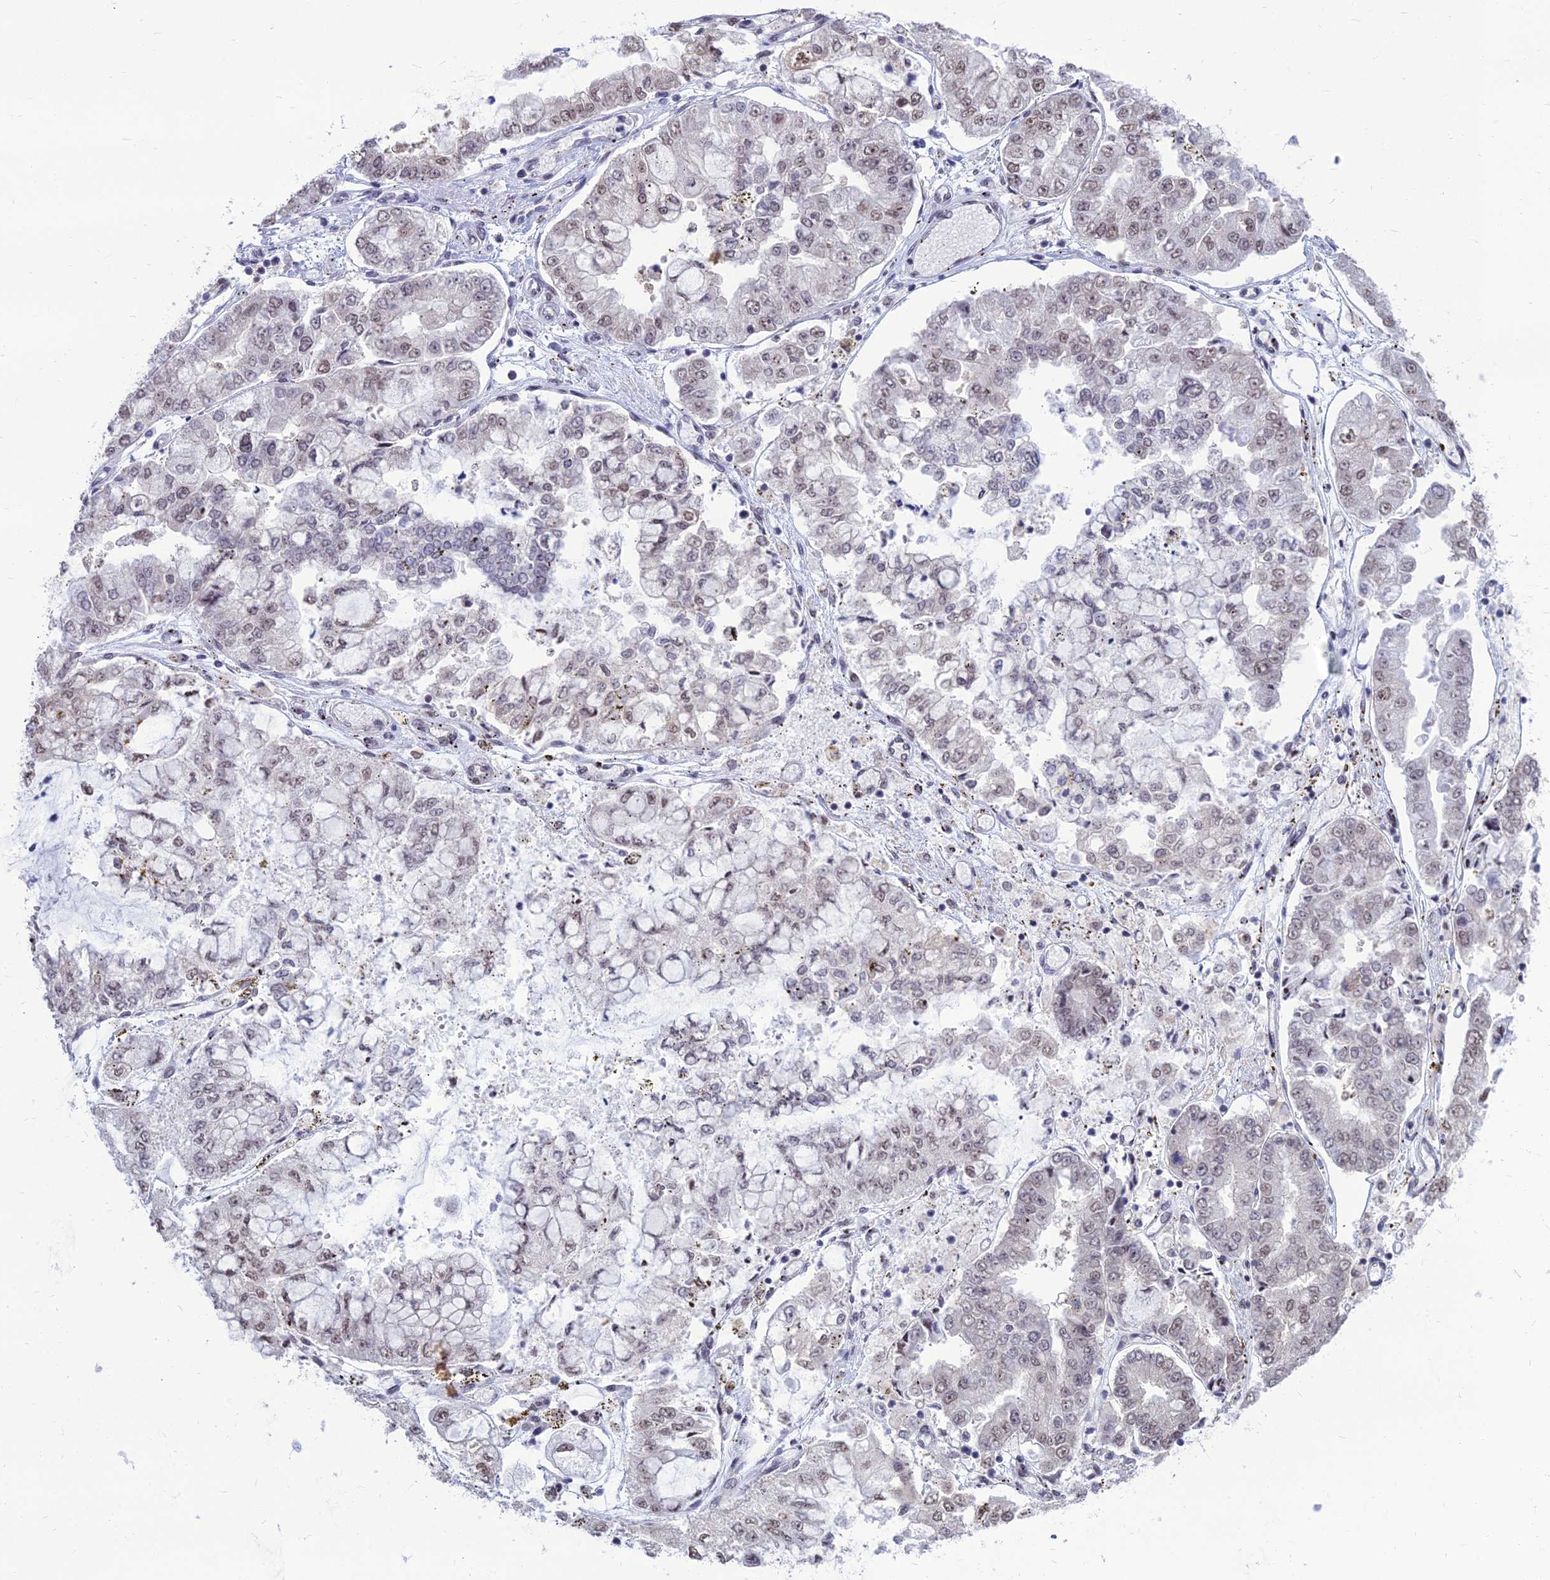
{"staining": {"intensity": "weak", "quantity": "25%-75%", "location": "nuclear"}, "tissue": "stomach cancer", "cell_type": "Tumor cells", "image_type": "cancer", "snomed": [{"axis": "morphology", "description": "Adenocarcinoma, NOS"}, {"axis": "topography", "description": "Stomach"}], "caption": "A photomicrograph showing weak nuclear staining in approximately 25%-75% of tumor cells in stomach cancer (adenocarcinoma), as visualized by brown immunohistochemical staining.", "gene": "SRSF7", "patient": {"sex": "male", "age": 76}}